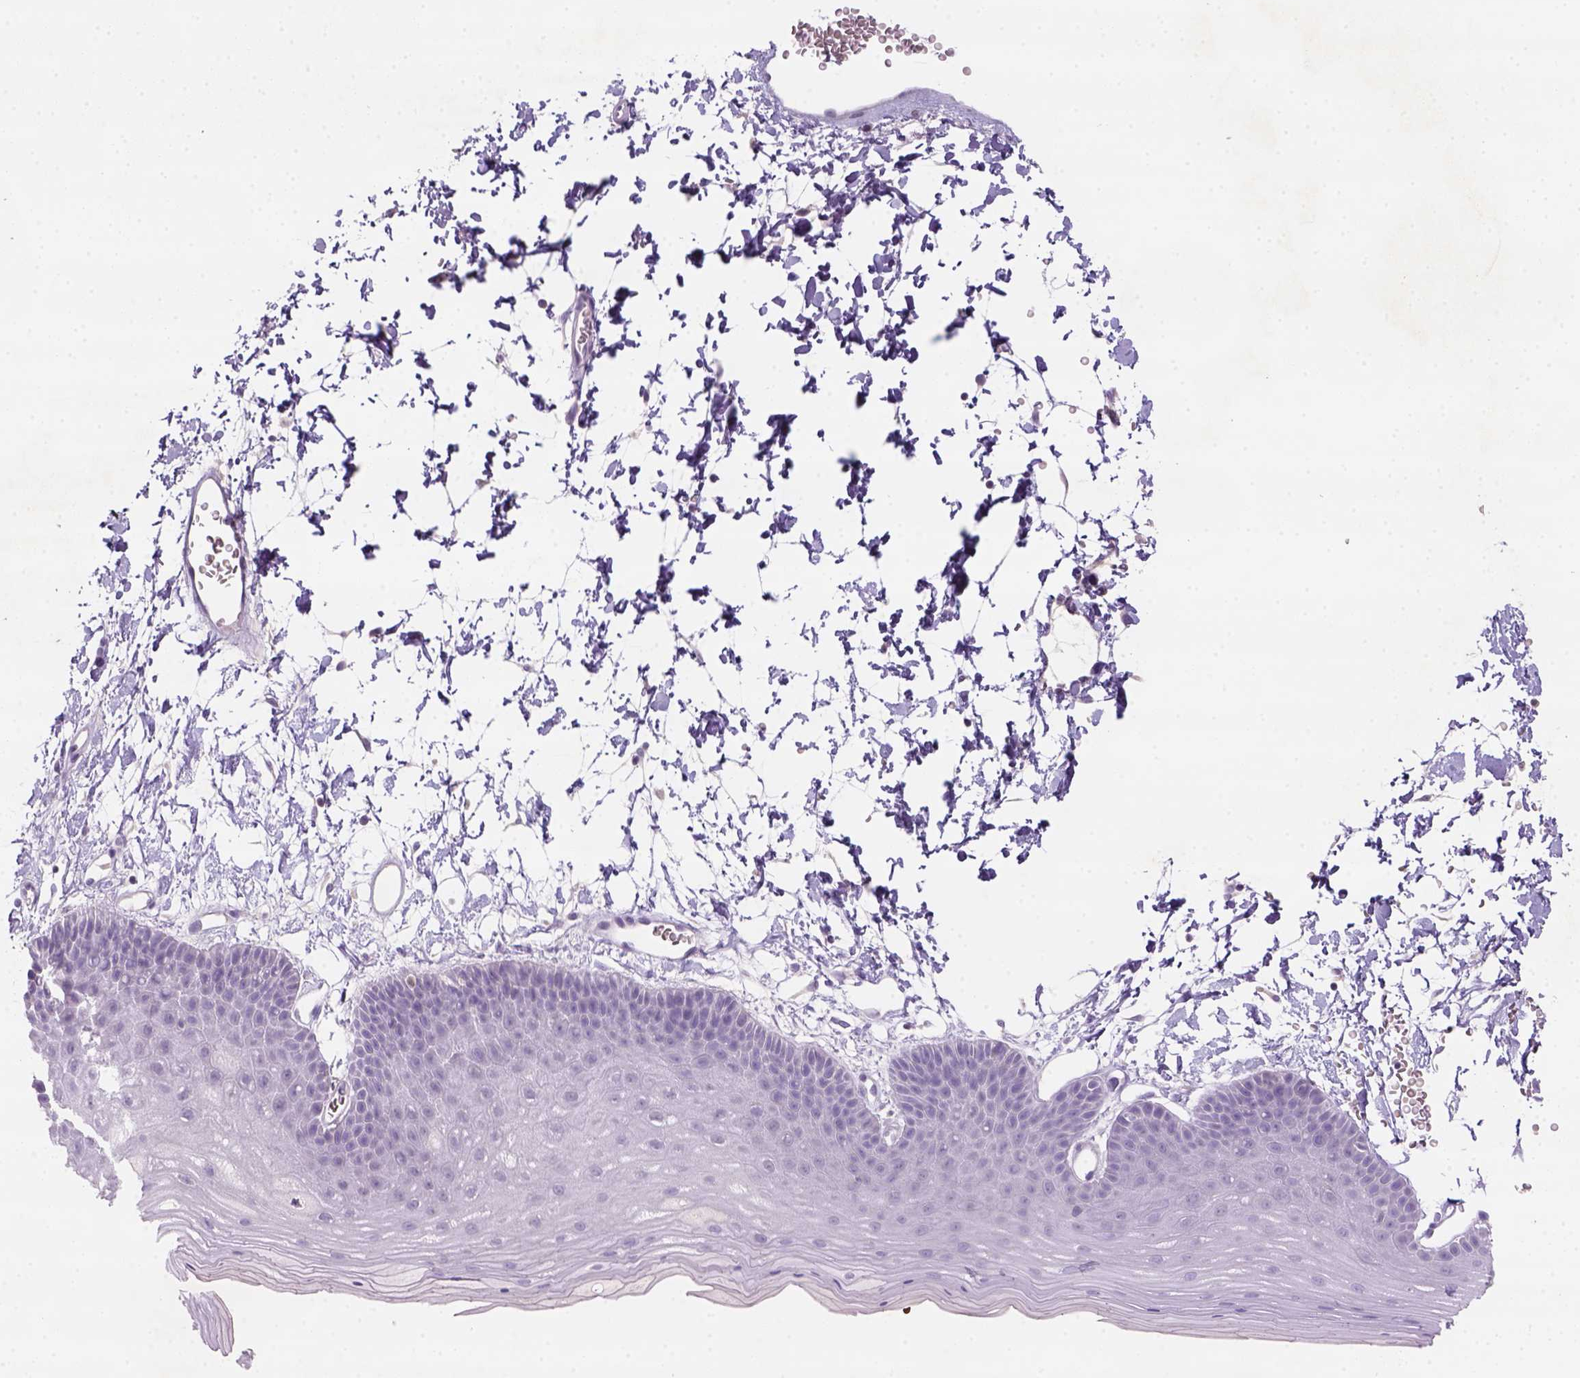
{"staining": {"intensity": "negative", "quantity": "none", "location": "none"}, "tissue": "skin", "cell_type": "Epidermal cells", "image_type": "normal", "snomed": [{"axis": "morphology", "description": "Normal tissue, NOS"}, {"axis": "topography", "description": "Anal"}], "caption": "Epidermal cells are negative for brown protein staining in unremarkable skin. (DAB immunohistochemistry, high magnification).", "gene": "ZMAT4", "patient": {"sex": "male", "age": 53}}